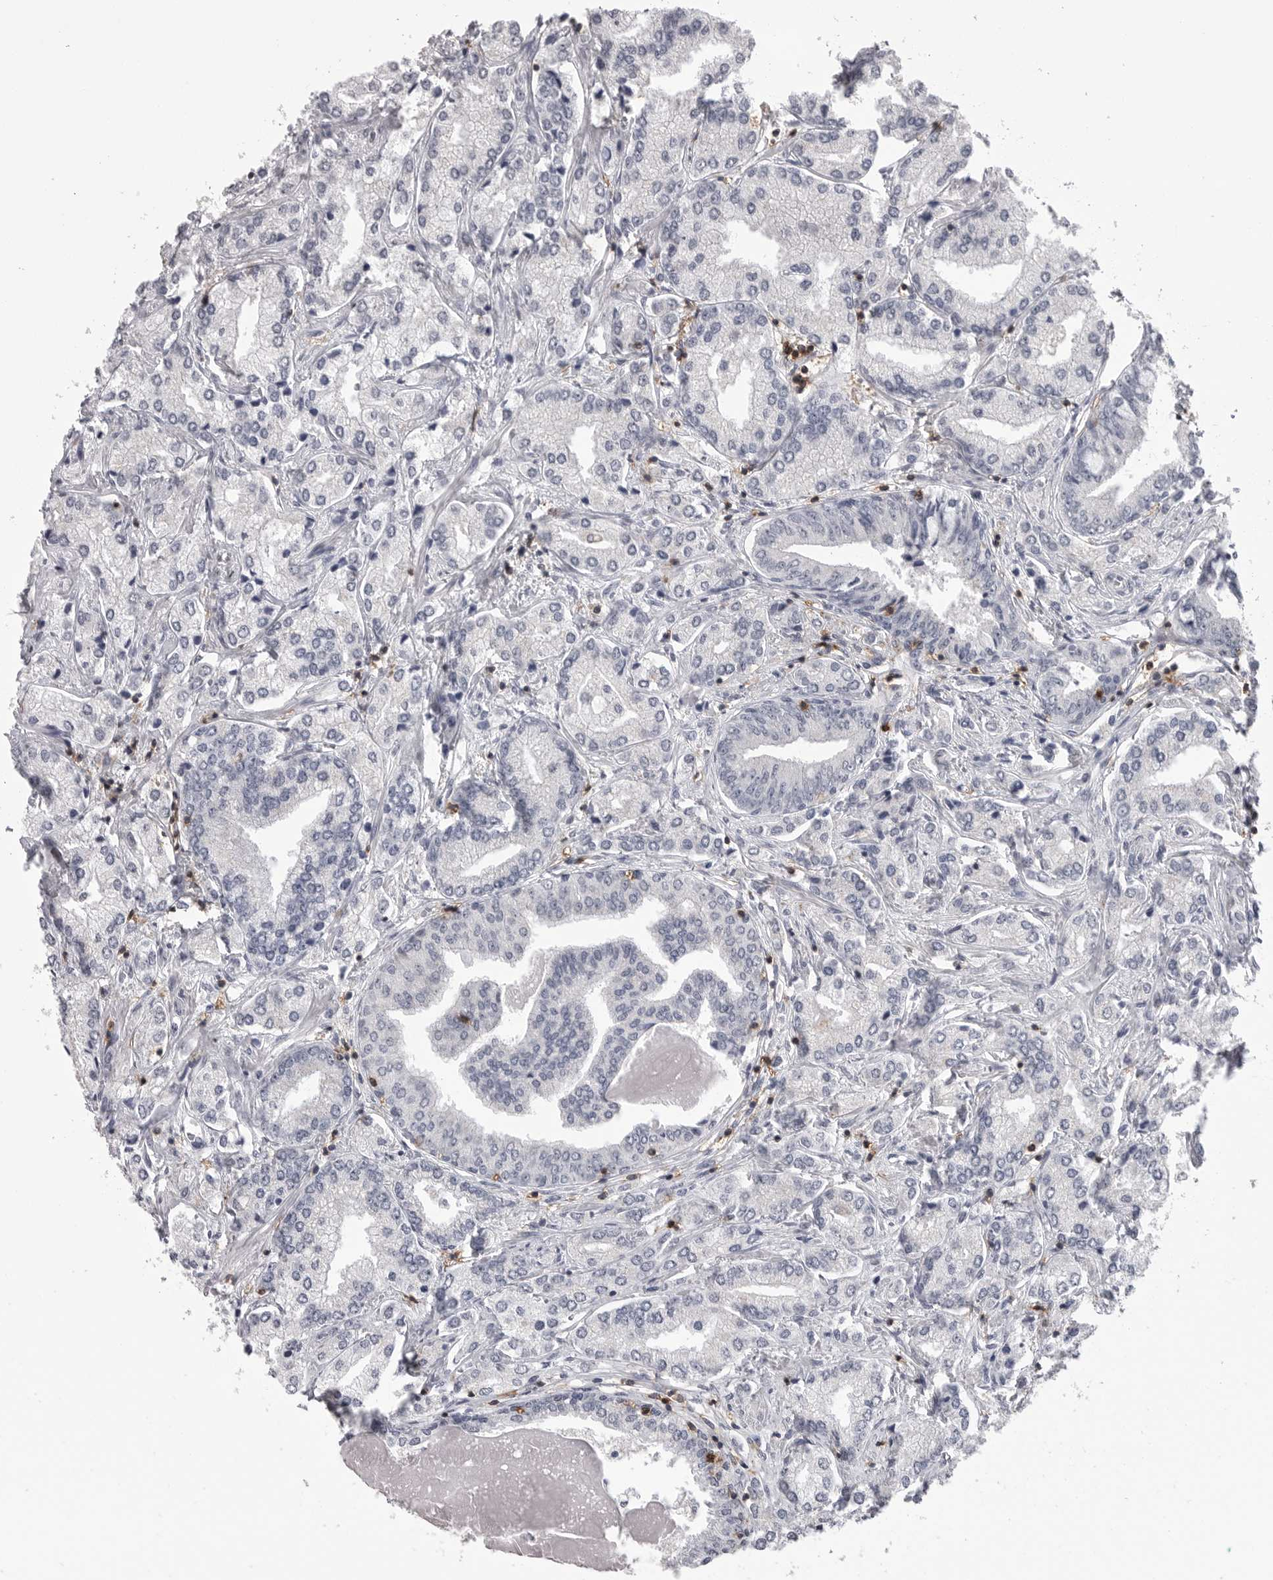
{"staining": {"intensity": "negative", "quantity": "none", "location": "none"}, "tissue": "prostate cancer", "cell_type": "Tumor cells", "image_type": "cancer", "snomed": [{"axis": "morphology", "description": "Adenocarcinoma, High grade"}, {"axis": "topography", "description": "Prostate"}], "caption": "An immunohistochemistry micrograph of adenocarcinoma (high-grade) (prostate) is shown. There is no staining in tumor cells of adenocarcinoma (high-grade) (prostate).", "gene": "ITGAL", "patient": {"sex": "male", "age": 66}}